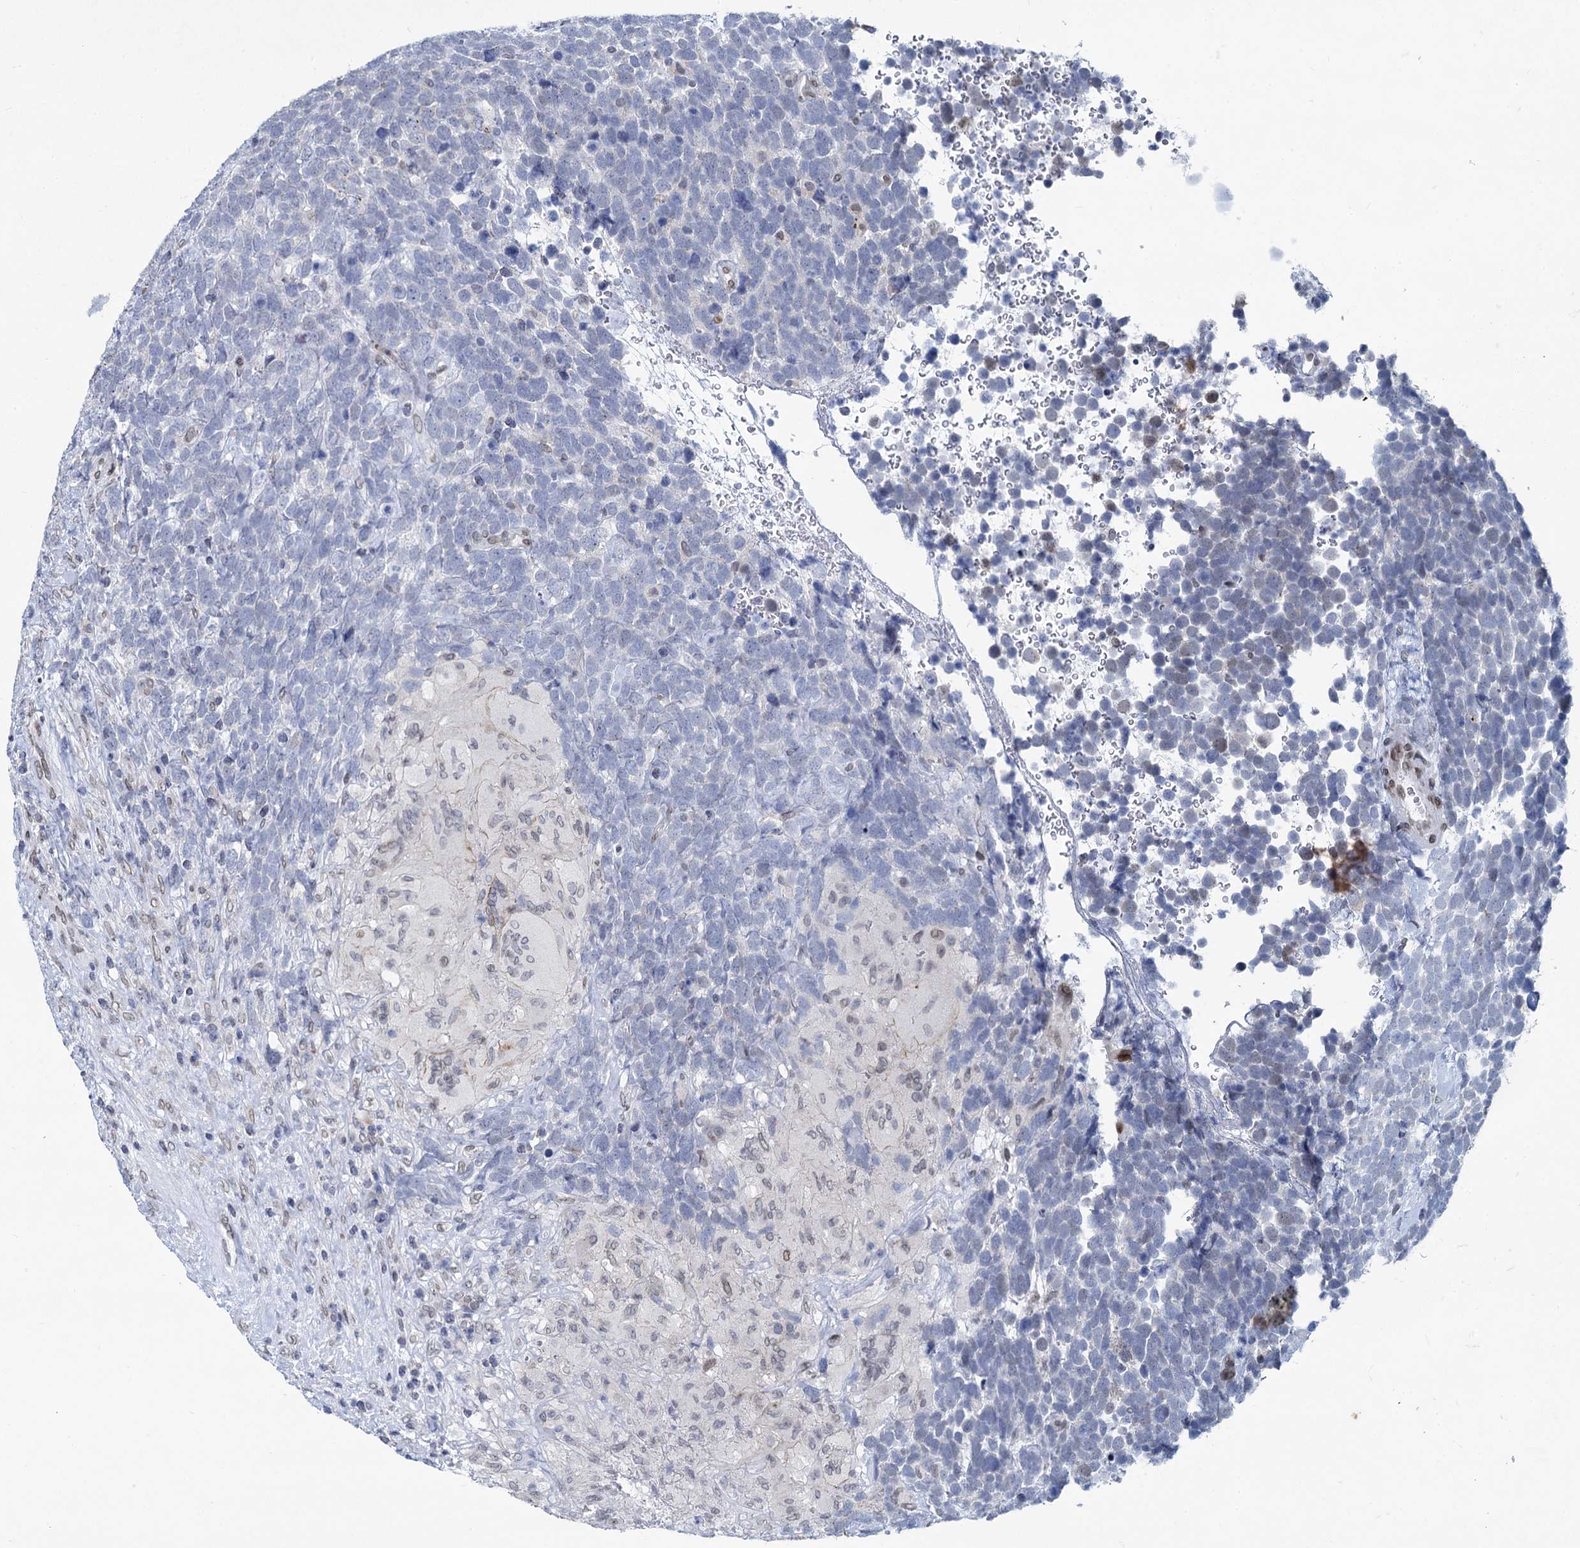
{"staining": {"intensity": "negative", "quantity": "none", "location": "none"}, "tissue": "urothelial cancer", "cell_type": "Tumor cells", "image_type": "cancer", "snomed": [{"axis": "morphology", "description": "Urothelial carcinoma, High grade"}, {"axis": "topography", "description": "Urinary bladder"}], "caption": "Protein analysis of urothelial carcinoma (high-grade) shows no significant staining in tumor cells.", "gene": "PRSS35", "patient": {"sex": "female", "age": 82}}